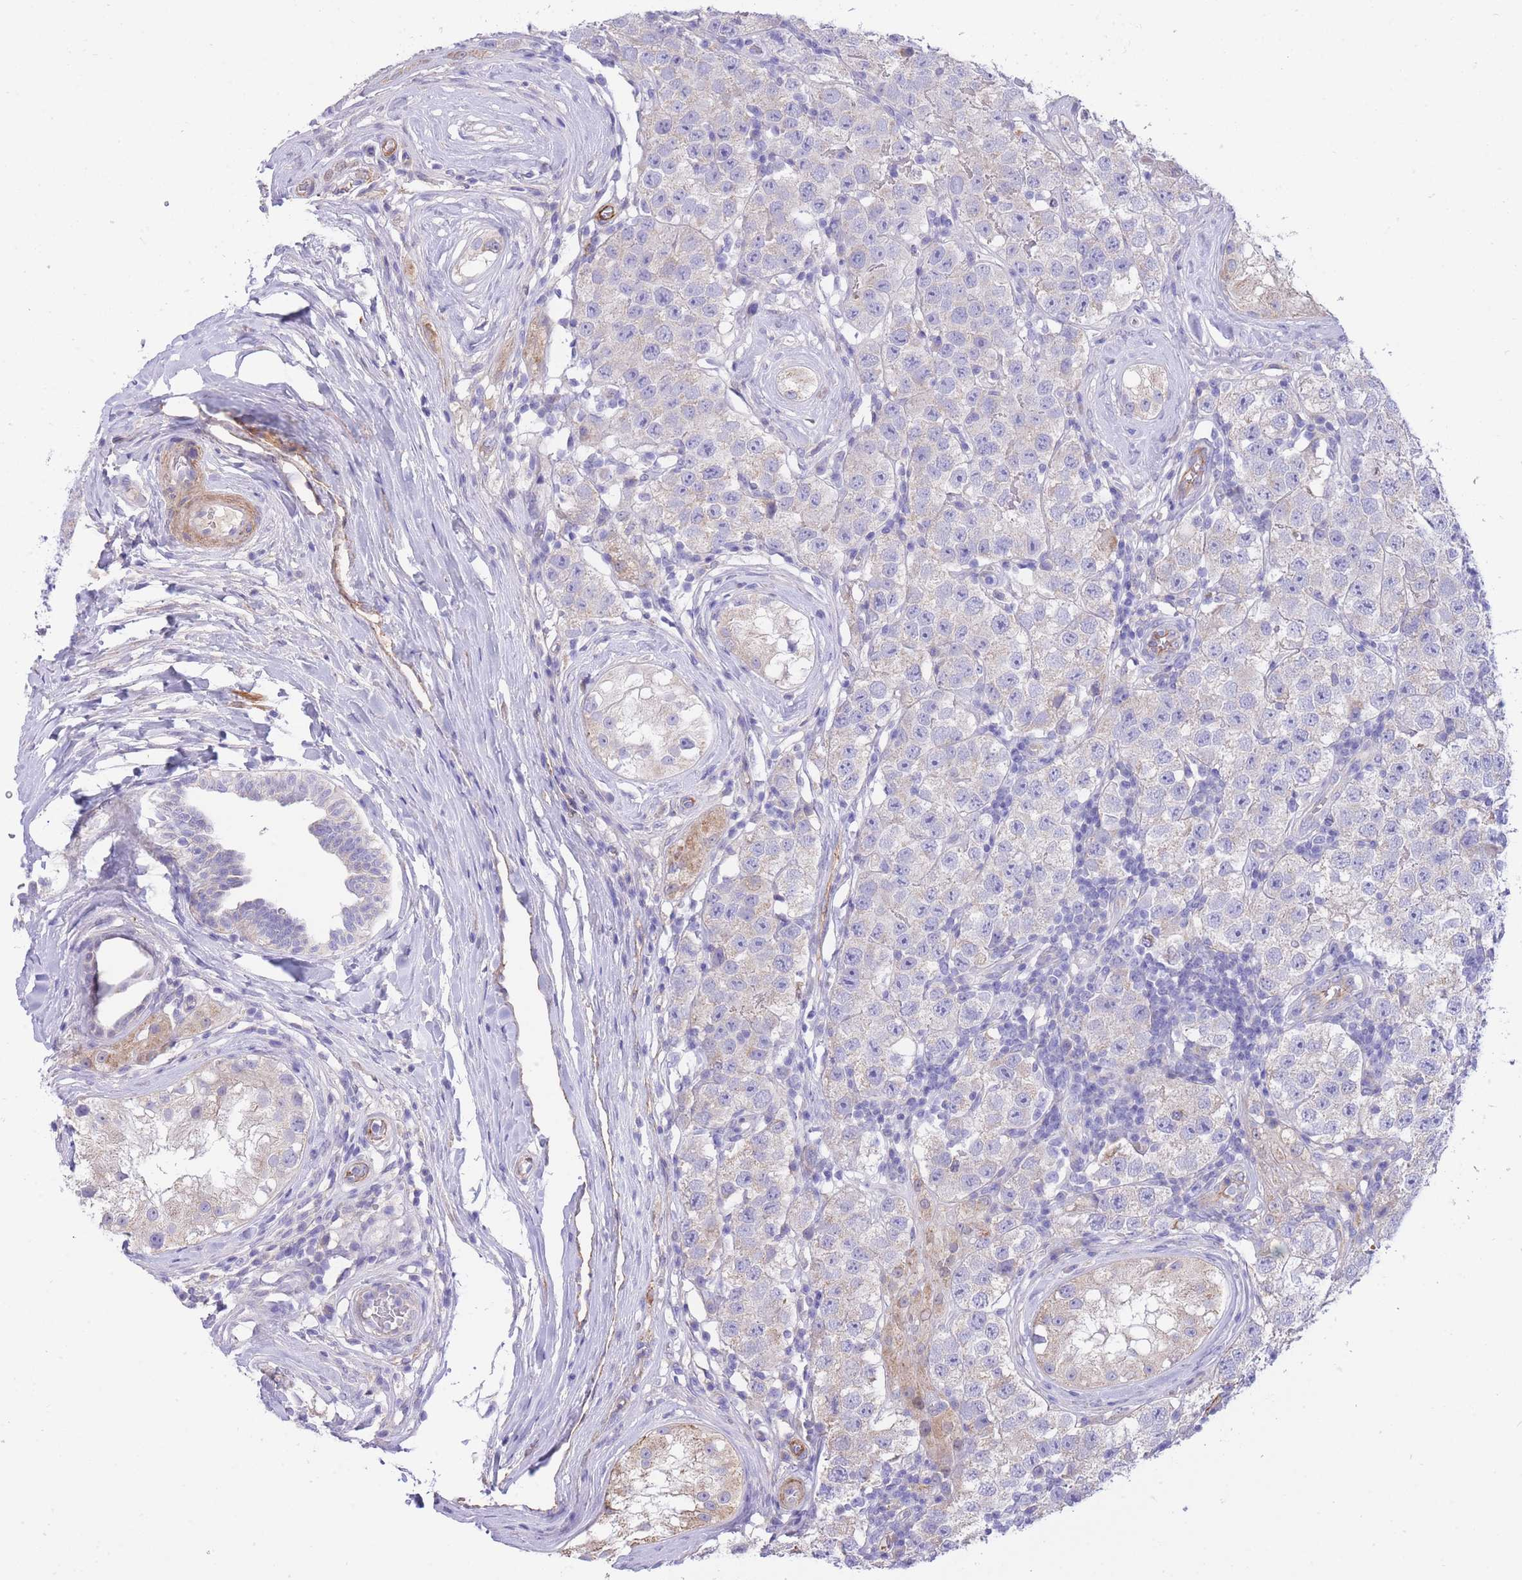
{"staining": {"intensity": "negative", "quantity": "none", "location": "none"}, "tissue": "testis cancer", "cell_type": "Tumor cells", "image_type": "cancer", "snomed": [{"axis": "morphology", "description": "Seminoma, NOS"}, {"axis": "topography", "description": "Testis"}], "caption": "This is an IHC photomicrograph of human seminoma (testis). There is no expression in tumor cells.", "gene": "PGM1", "patient": {"sex": "male", "age": 34}}